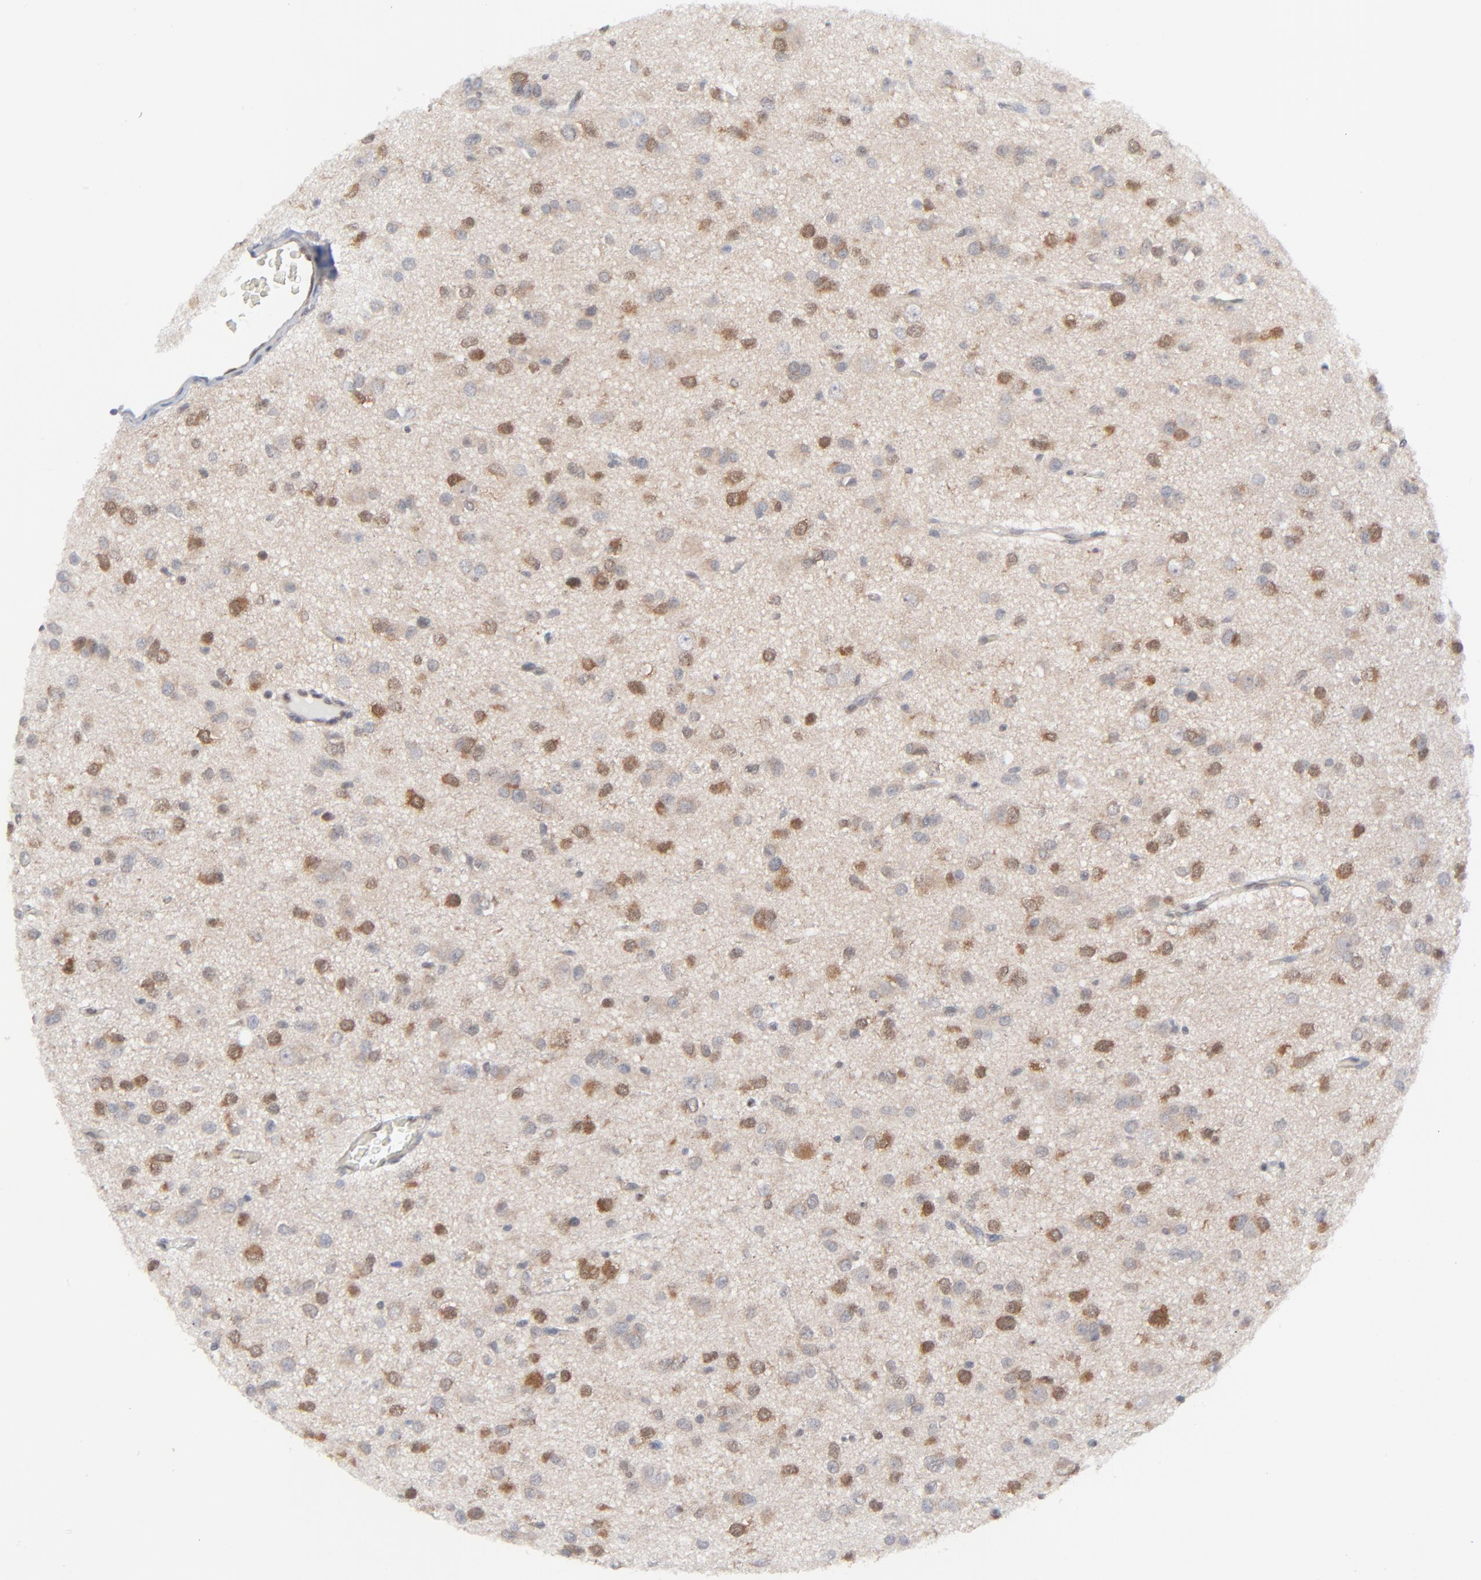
{"staining": {"intensity": "moderate", "quantity": "25%-75%", "location": "cytoplasmic/membranous"}, "tissue": "glioma", "cell_type": "Tumor cells", "image_type": "cancer", "snomed": [{"axis": "morphology", "description": "Glioma, malignant, Low grade"}, {"axis": "topography", "description": "Brain"}], "caption": "Protein staining of malignant glioma (low-grade) tissue demonstrates moderate cytoplasmic/membranous positivity in approximately 25%-75% of tumor cells.", "gene": "RPS6KB1", "patient": {"sex": "male", "age": 42}}